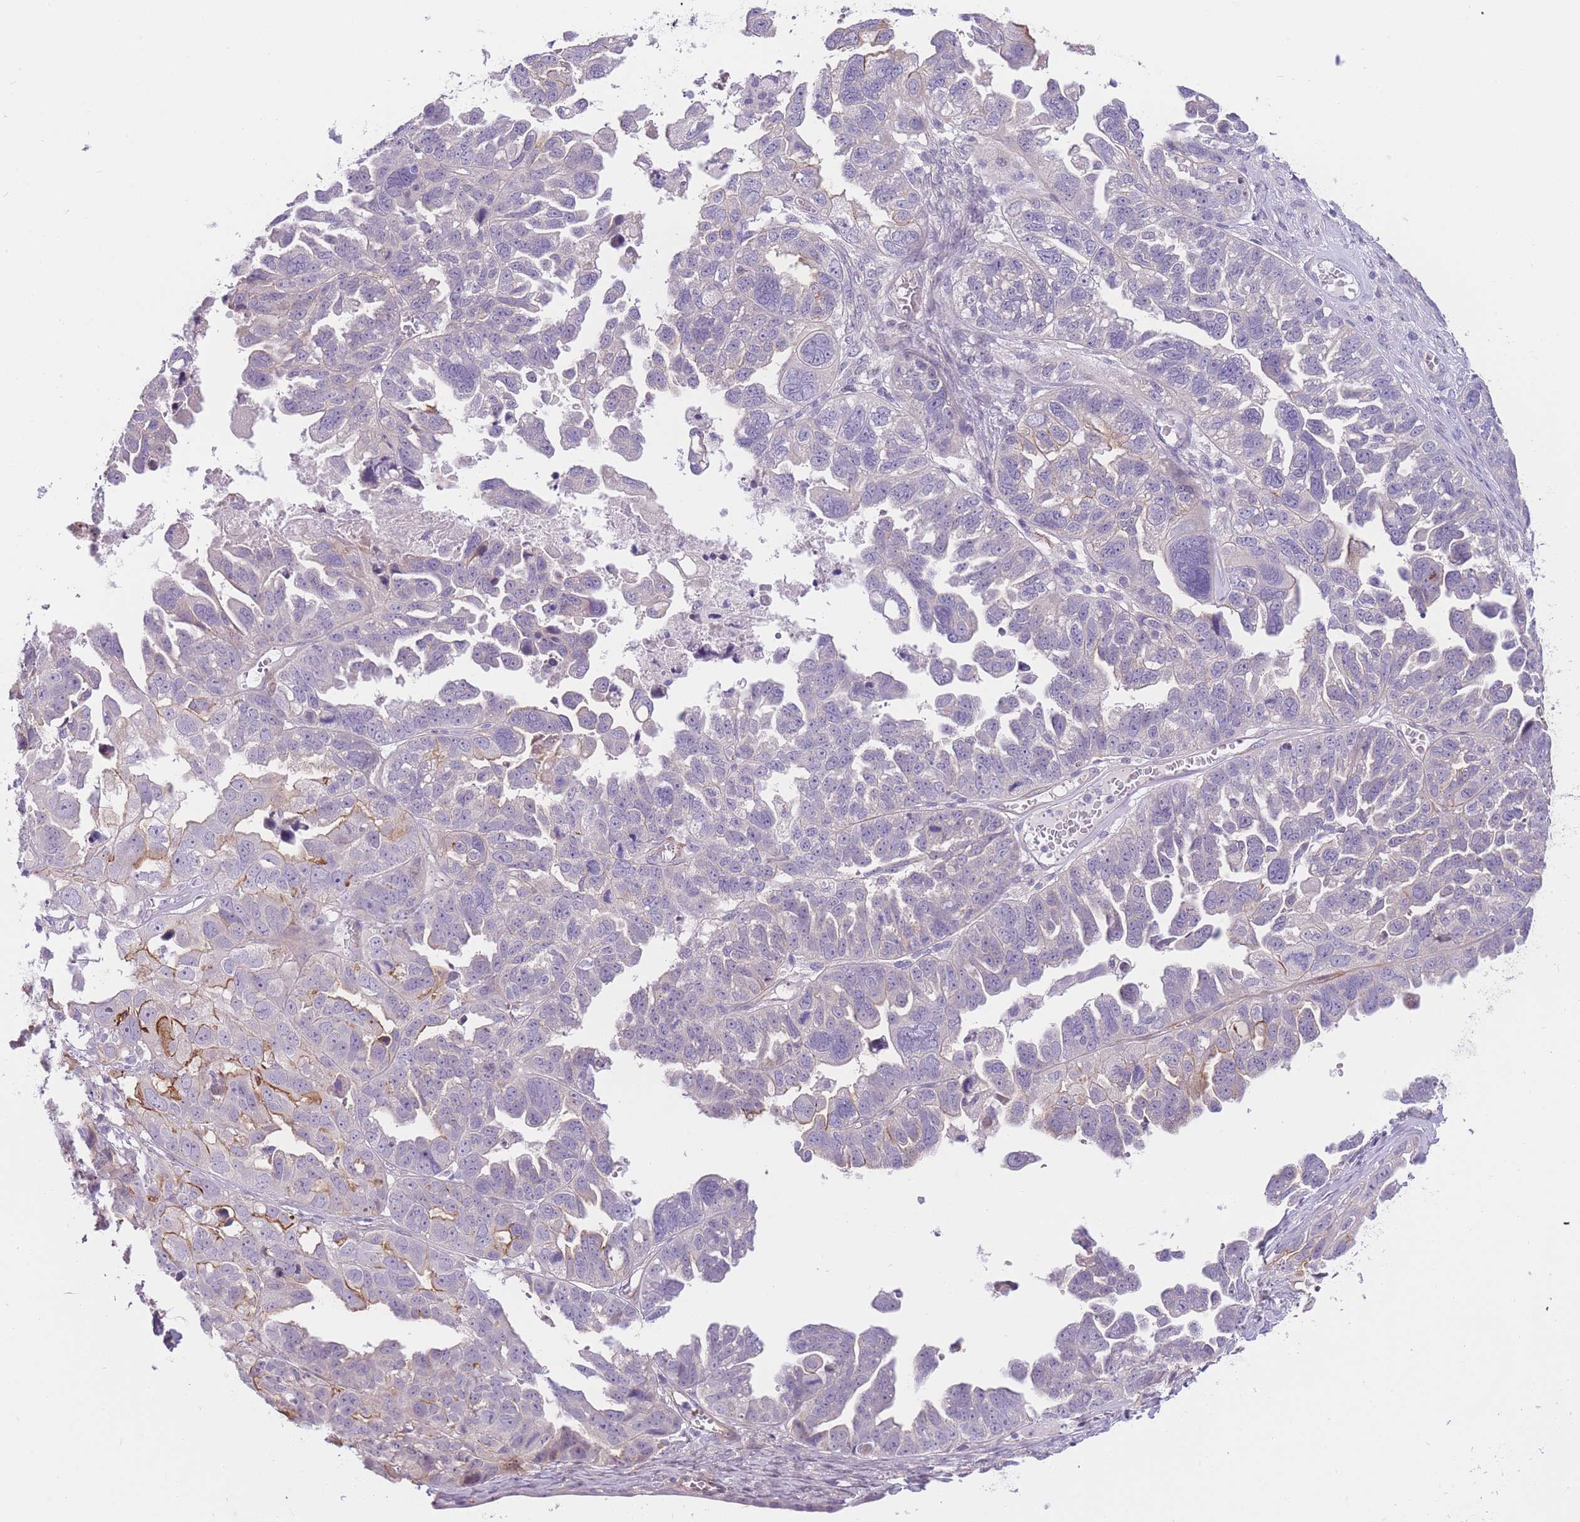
{"staining": {"intensity": "negative", "quantity": "none", "location": "none"}, "tissue": "ovarian cancer", "cell_type": "Tumor cells", "image_type": "cancer", "snomed": [{"axis": "morphology", "description": "Cystadenocarcinoma, serous, NOS"}, {"axis": "topography", "description": "Ovary"}], "caption": "Tumor cells are negative for brown protein staining in ovarian cancer.", "gene": "FAM124A", "patient": {"sex": "female", "age": 79}}